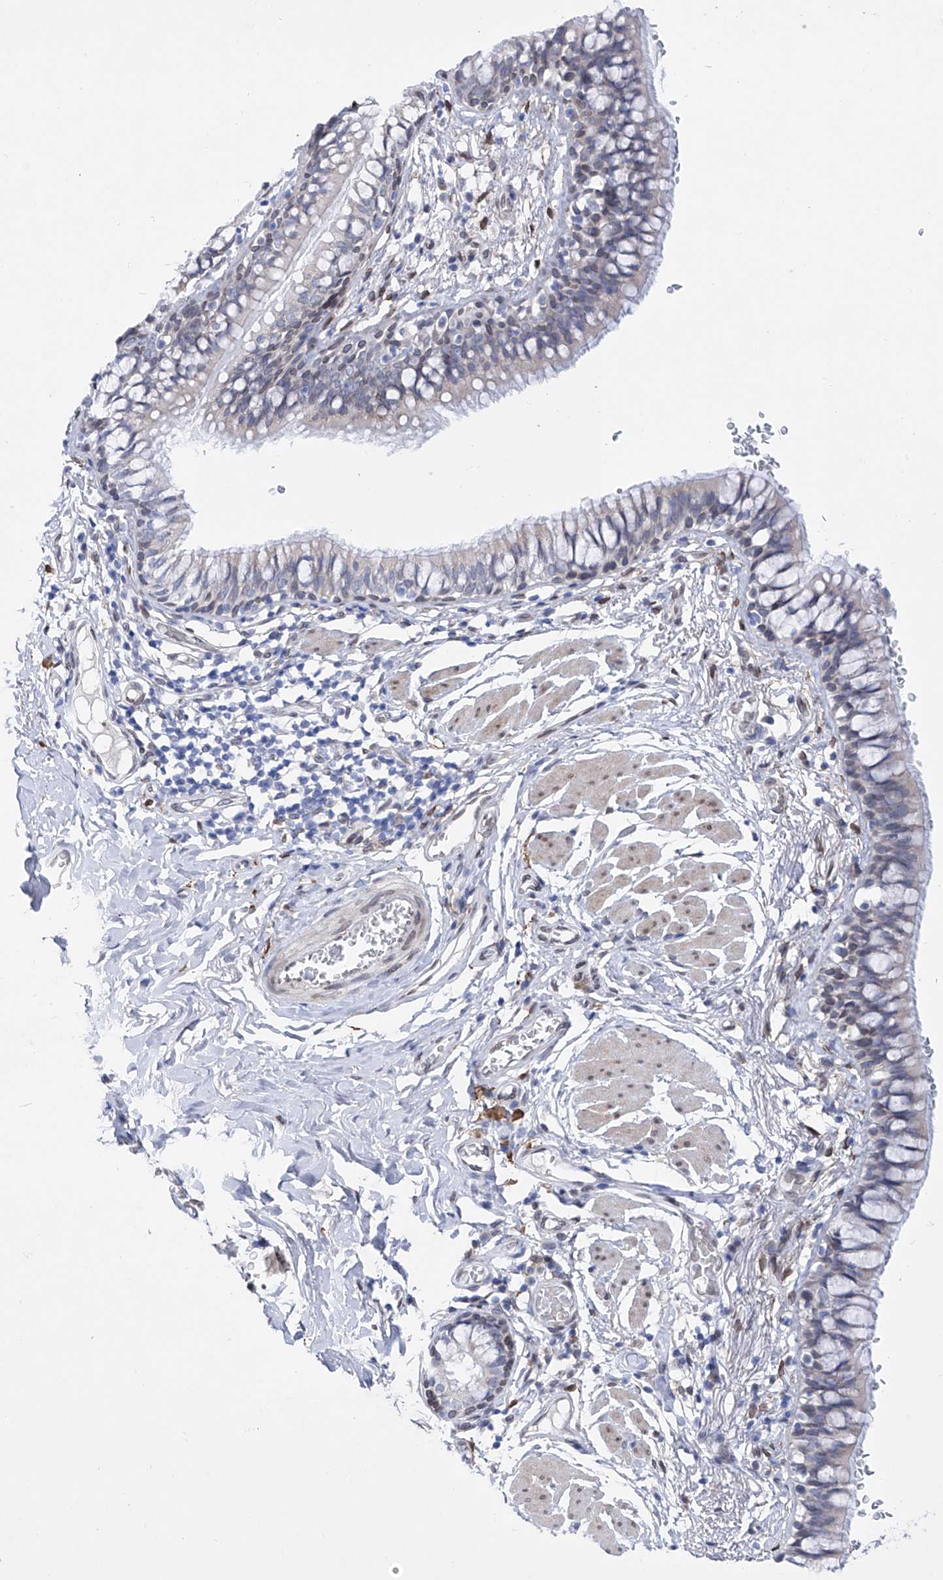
{"staining": {"intensity": "negative", "quantity": "none", "location": "none"}, "tissue": "bronchus", "cell_type": "Respiratory epithelial cells", "image_type": "normal", "snomed": [{"axis": "morphology", "description": "Normal tissue, NOS"}, {"axis": "topography", "description": "Cartilage tissue"}, {"axis": "topography", "description": "Bronchus"}], "caption": "This is a image of immunohistochemistry (IHC) staining of unremarkable bronchus, which shows no expression in respiratory epithelial cells. Nuclei are stained in blue.", "gene": "LCLAT1", "patient": {"sex": "female", "age": 36}}